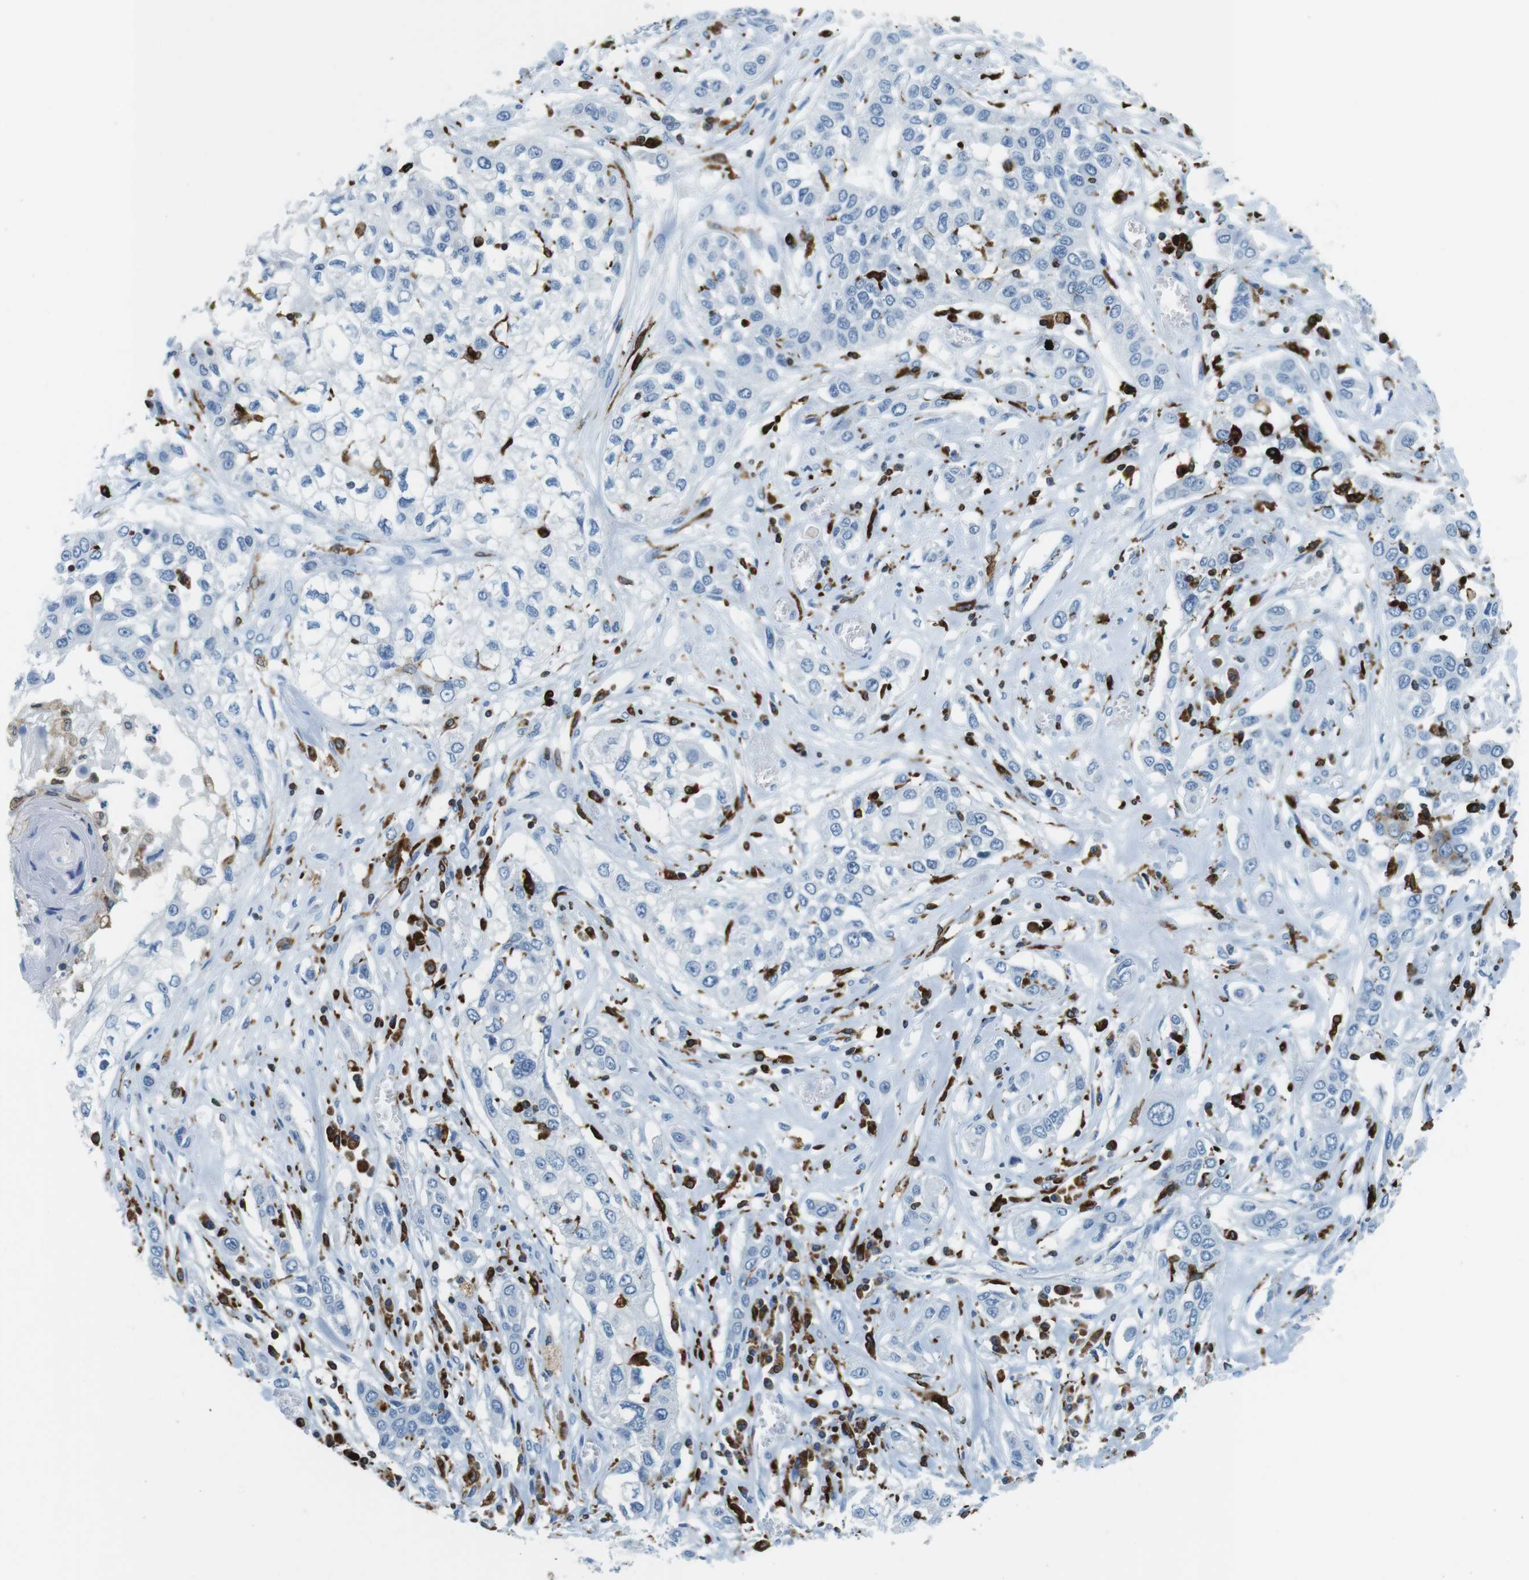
{"staining": {"intensity": "negative", "quantity": "none", "location": "none"}, "tissue": "lung cancer", "cell_type": "Tumor cells", "image_type": "cancer", "snomed": [{"axis": "morphology", "description": "Squamous cell carcinoma, NOS"}, {"axis": "topography", "description": "Lung"}], "caption": "Lung squamous cell carcinoma stained for a protein using immunohistochemistry shows no staining tumor cells.", "gene": "CIITA", "patient": {"sex": "male", "age": 71}}